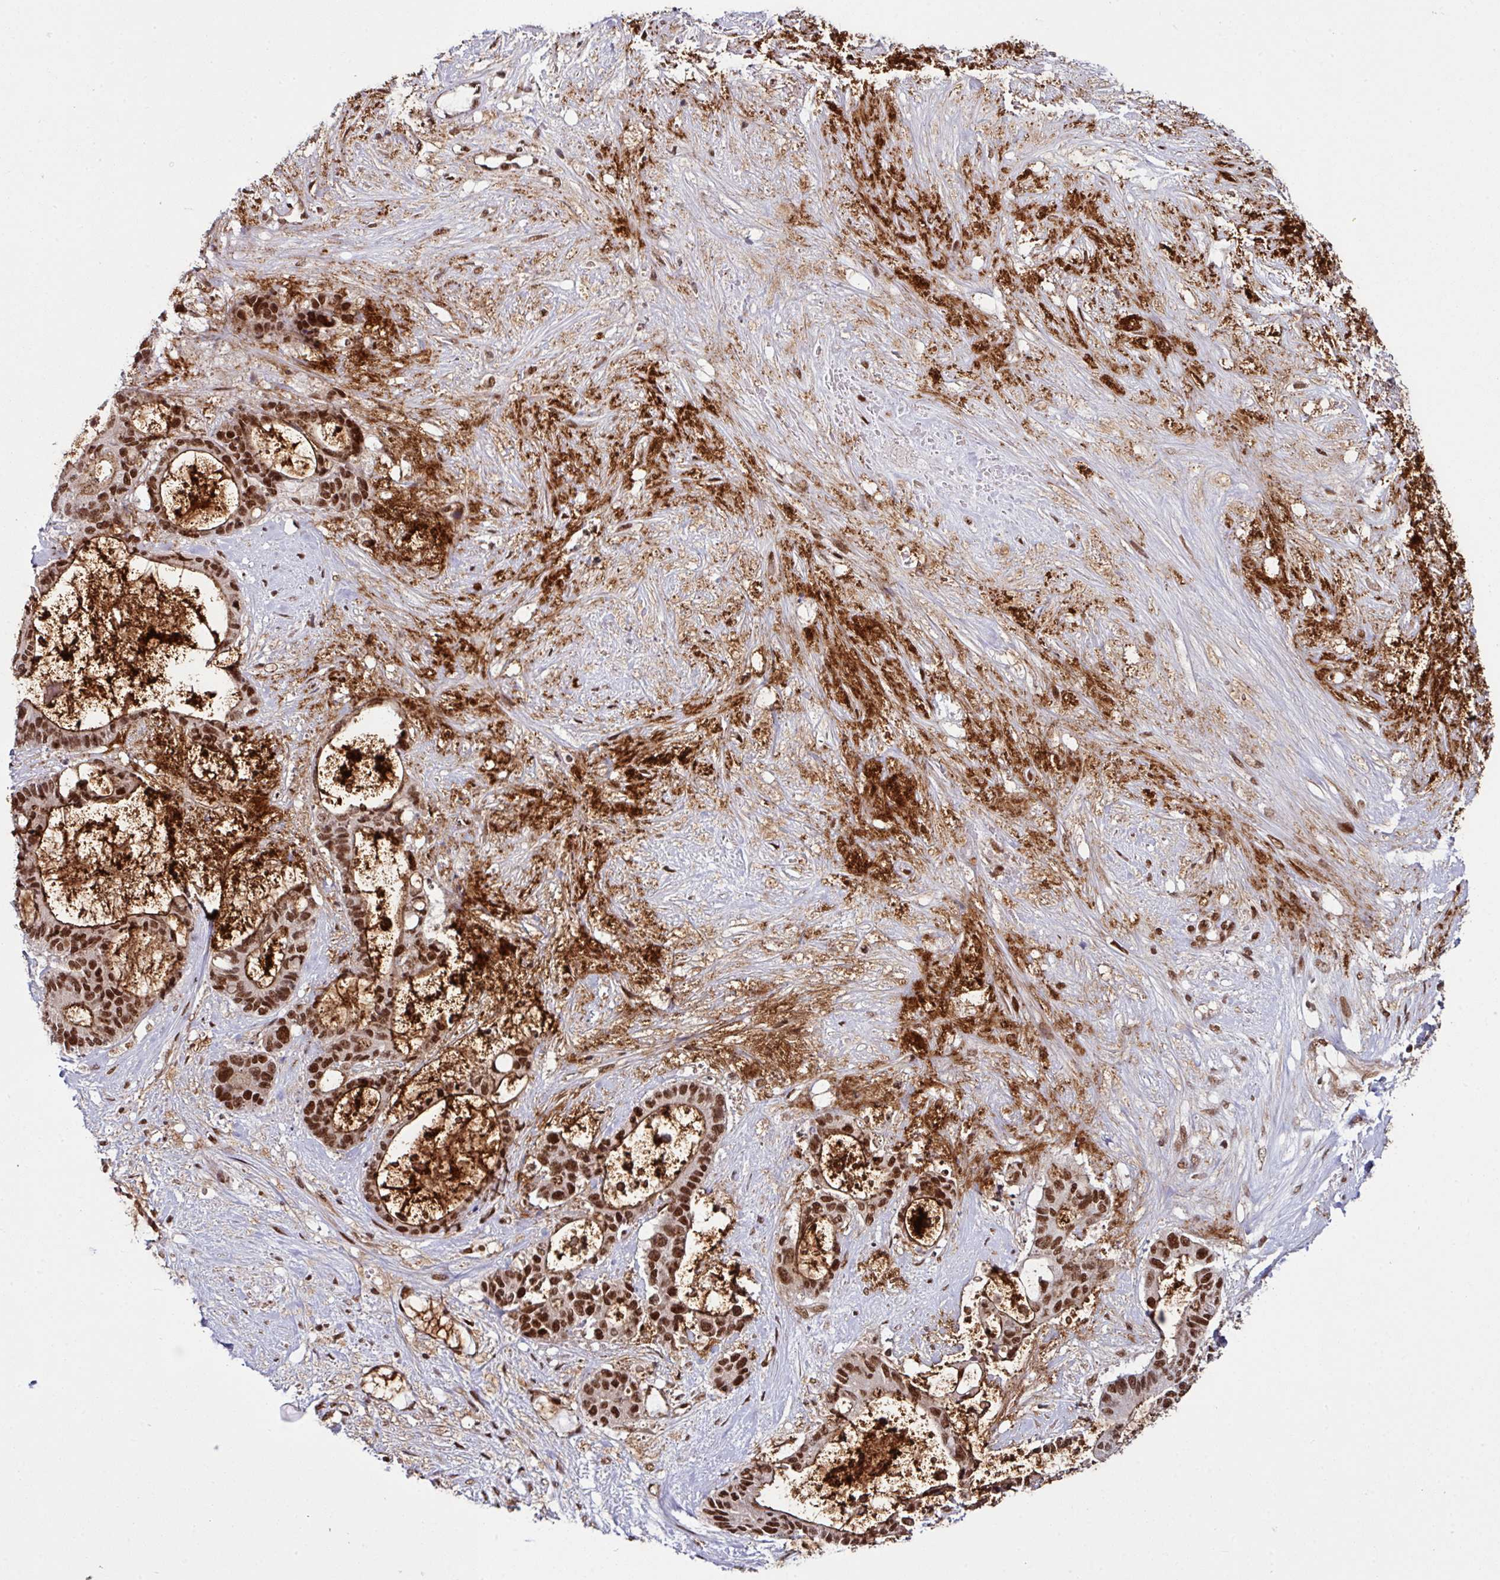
{"staining": {"intensity": "strong", "quantity": ">75%", "location": "cytoplasmic/membranous,nuclear"}, "tissue": "liver cancer", "cell_type": "Tumor cells", "image_type": "cancer", "snomed": [{"axis": "morphology", "description": "Normal tissue, NOS"}, {"axis": "morphology", "description": "Cholangiocarcinoma"}, {"axis": "topography", "description": "Liver"}, {"axis": "topography", "description": "Peripheral nerve tissue"}], "caption": "Immunohistochemical staining of liver cancer (cholangiocarcinoma) demonstrates high levels of strong cytoplasmic/membranous and nuclear protein positivity in approximately >75% of tumor cells.", "gene": "MORF4L2", "patient": {"sex": "female", "age": 73}}